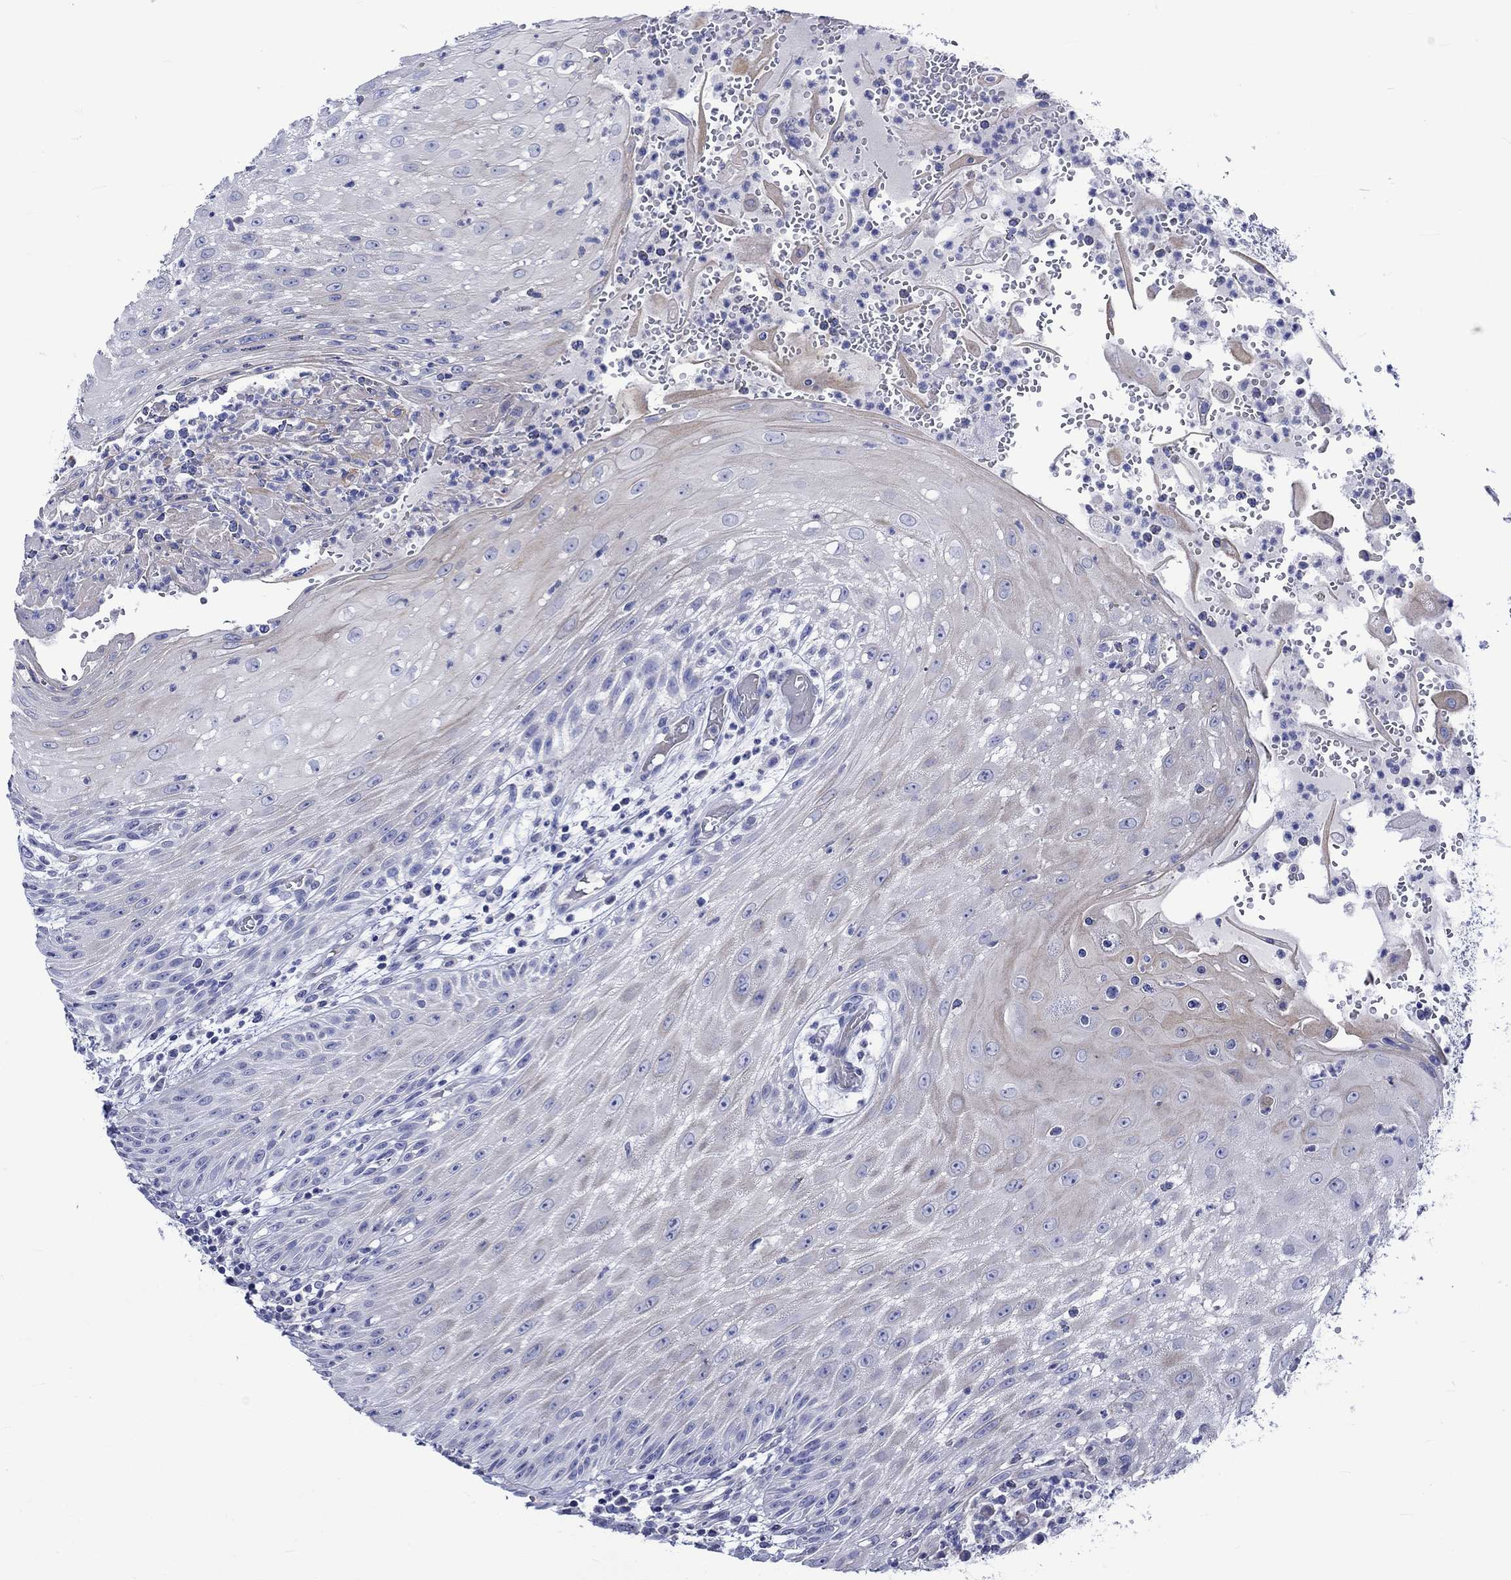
{"staining": {"intensity": "negative", "quantity": "none", "location": "none"}, "tissue": "head and neck cancer", "cell_type": "Tumor cells", "image_type": "cancer", "snomed": [{"axis": "morphology", "description": "Squamous cell carcinoma, NOS"}, {"axis": "topography", "description": "Oral tissue"}, {"axis": "topography", "description": "Head-Neck"}], "caption": "This is a micrograph of IHC staining of squamous cell carcinoma (head and neck), which shows no expression in tumor cells.", "gene": "NRIP3", "patient": {"sex": "male", "age": 58}}